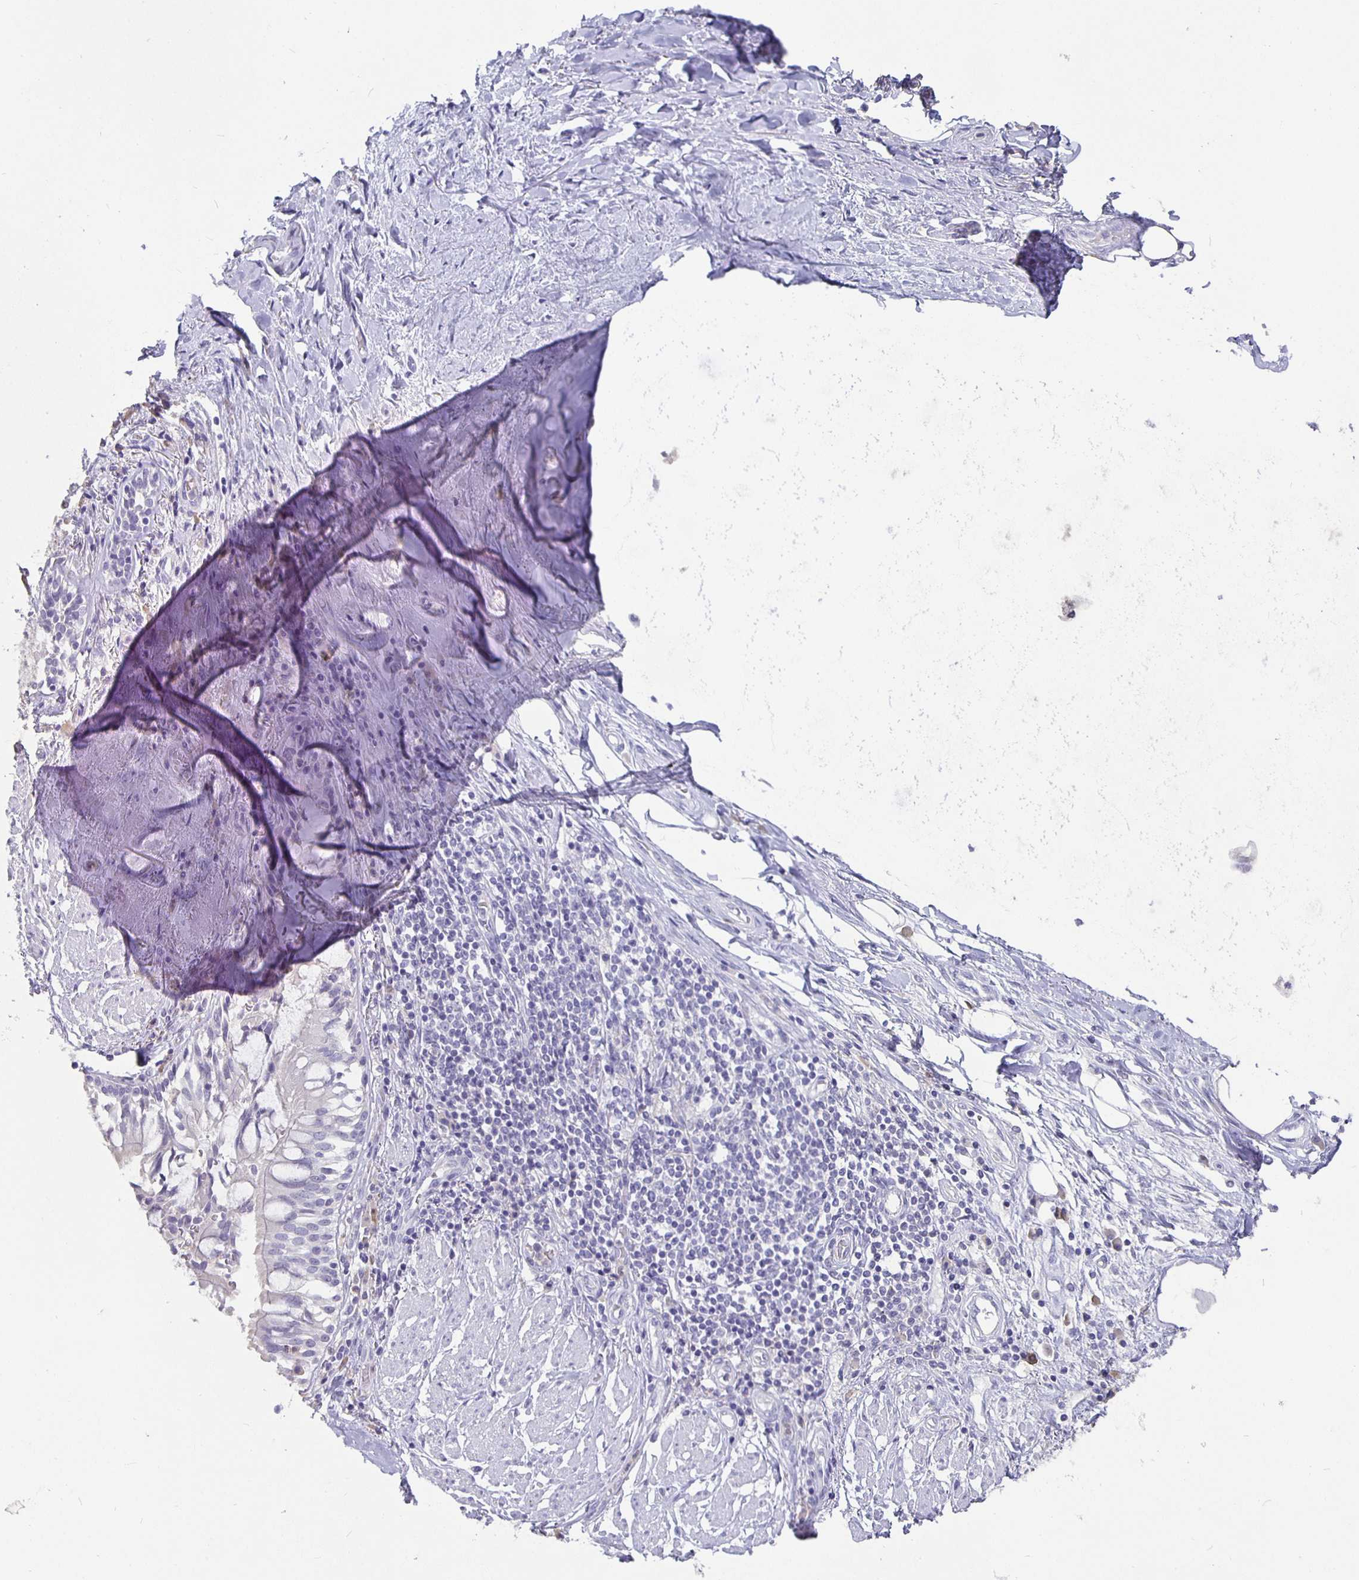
{"staining": {"intensity": "negative", "quantity": "none", "location": "none"}, "tissue": "adipose tissue", "cell_type": "Adipocytes", "image_type": "normal", "snomed": [{"axis": "morphology", "description": "Normal tissue, NOS"}, {"axis": "topography", "description": "Cartilage tissue"}, {"axis": "topography", "description": "Bronchus"}], "caption": "Adipose tissue stained for a protein using IHC exhibits no staining adipocytes.", "gene": "GPX4", "patient": {"sex": "male", "age": 64}}